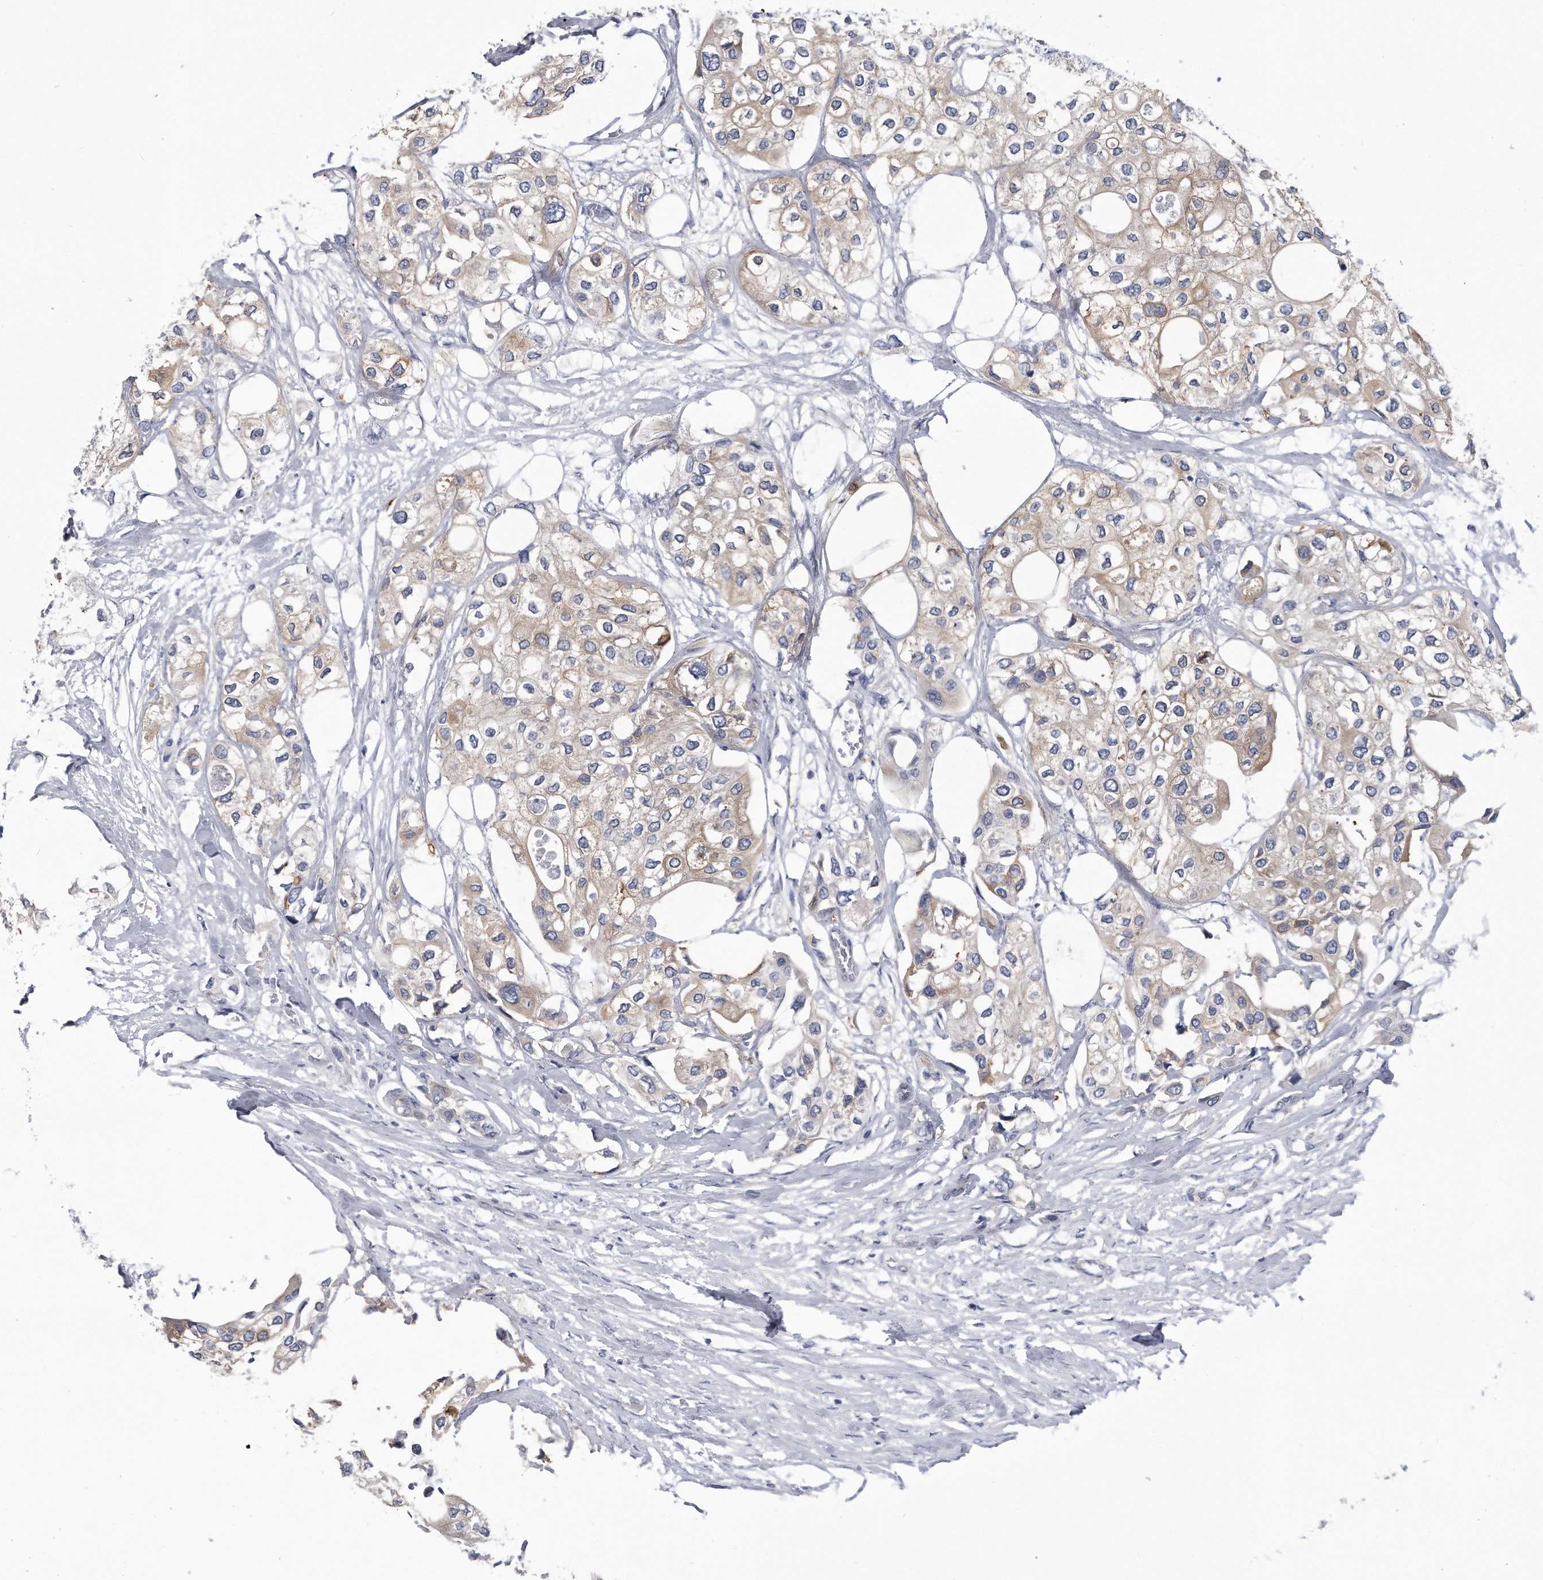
{"staining": {"intensity": "weak", "quantity": "<25%", "location": "cytoplasmic/membranous"}, "tissue": "urothelial cancer", "cell_type": "Tumor cells", "image_type": "cancer", "snomed": [{"axis": "morphology", "description": "Urothelial carcinoma, High grade"}, {"axis": "topography", "description": "Urinary bladder"}], "caption": "This is a histopathology image of immunohistochemistry (IHC) staining of urothelial cancer, which shows no staining in tumor cells.", "gene": "PYGB", "patient": {"sex": "male", "age": 64}}